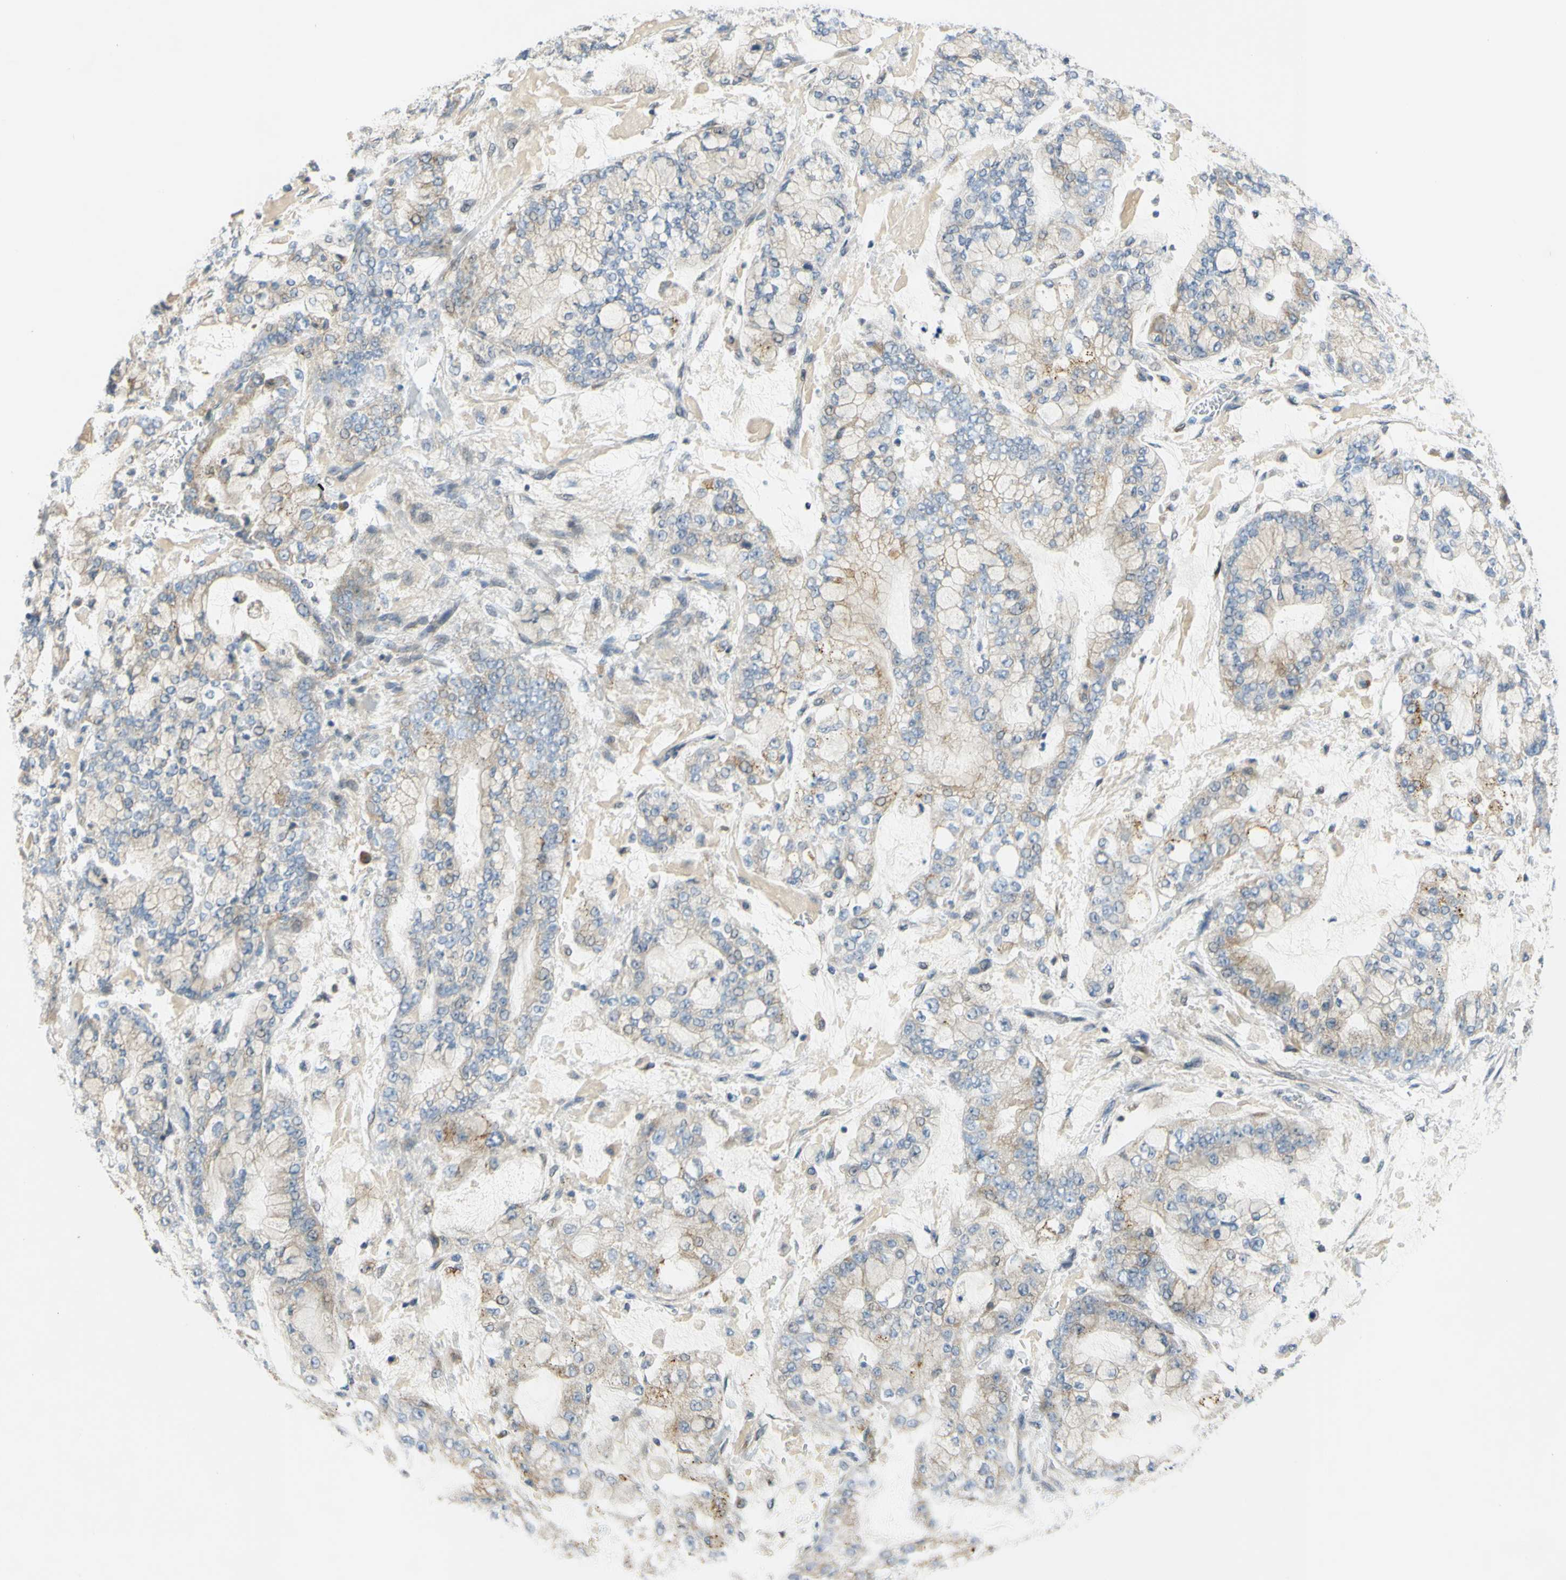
{"staining": {"intensity": "weak", "quantity": "25%-75%", "location": "cytoplasmic/membranous"}, "tissue": "stomach cancer", "cell_type": "Tumor cells", "image_type": "cancer", "snomed": [{"axis": "morphology", "description": "Adenocarcinoma, NOS"}, {"axis": "topography", "description": "Stomach"}], "caption": "High-power microscopy captured an immunohistochemistry (IHC) image of stomach cancer, revealing weak cytoplasmic/membranous staining in about 25%-75% of tumor cells. The staining was performed using DAB to visualize the protein expression in brown, while the nuclei were stained in blue with hematoxylin (Magnification: 20x).", "gene": "CCNB2", "patient": {"sex": "male", "age": 76}}